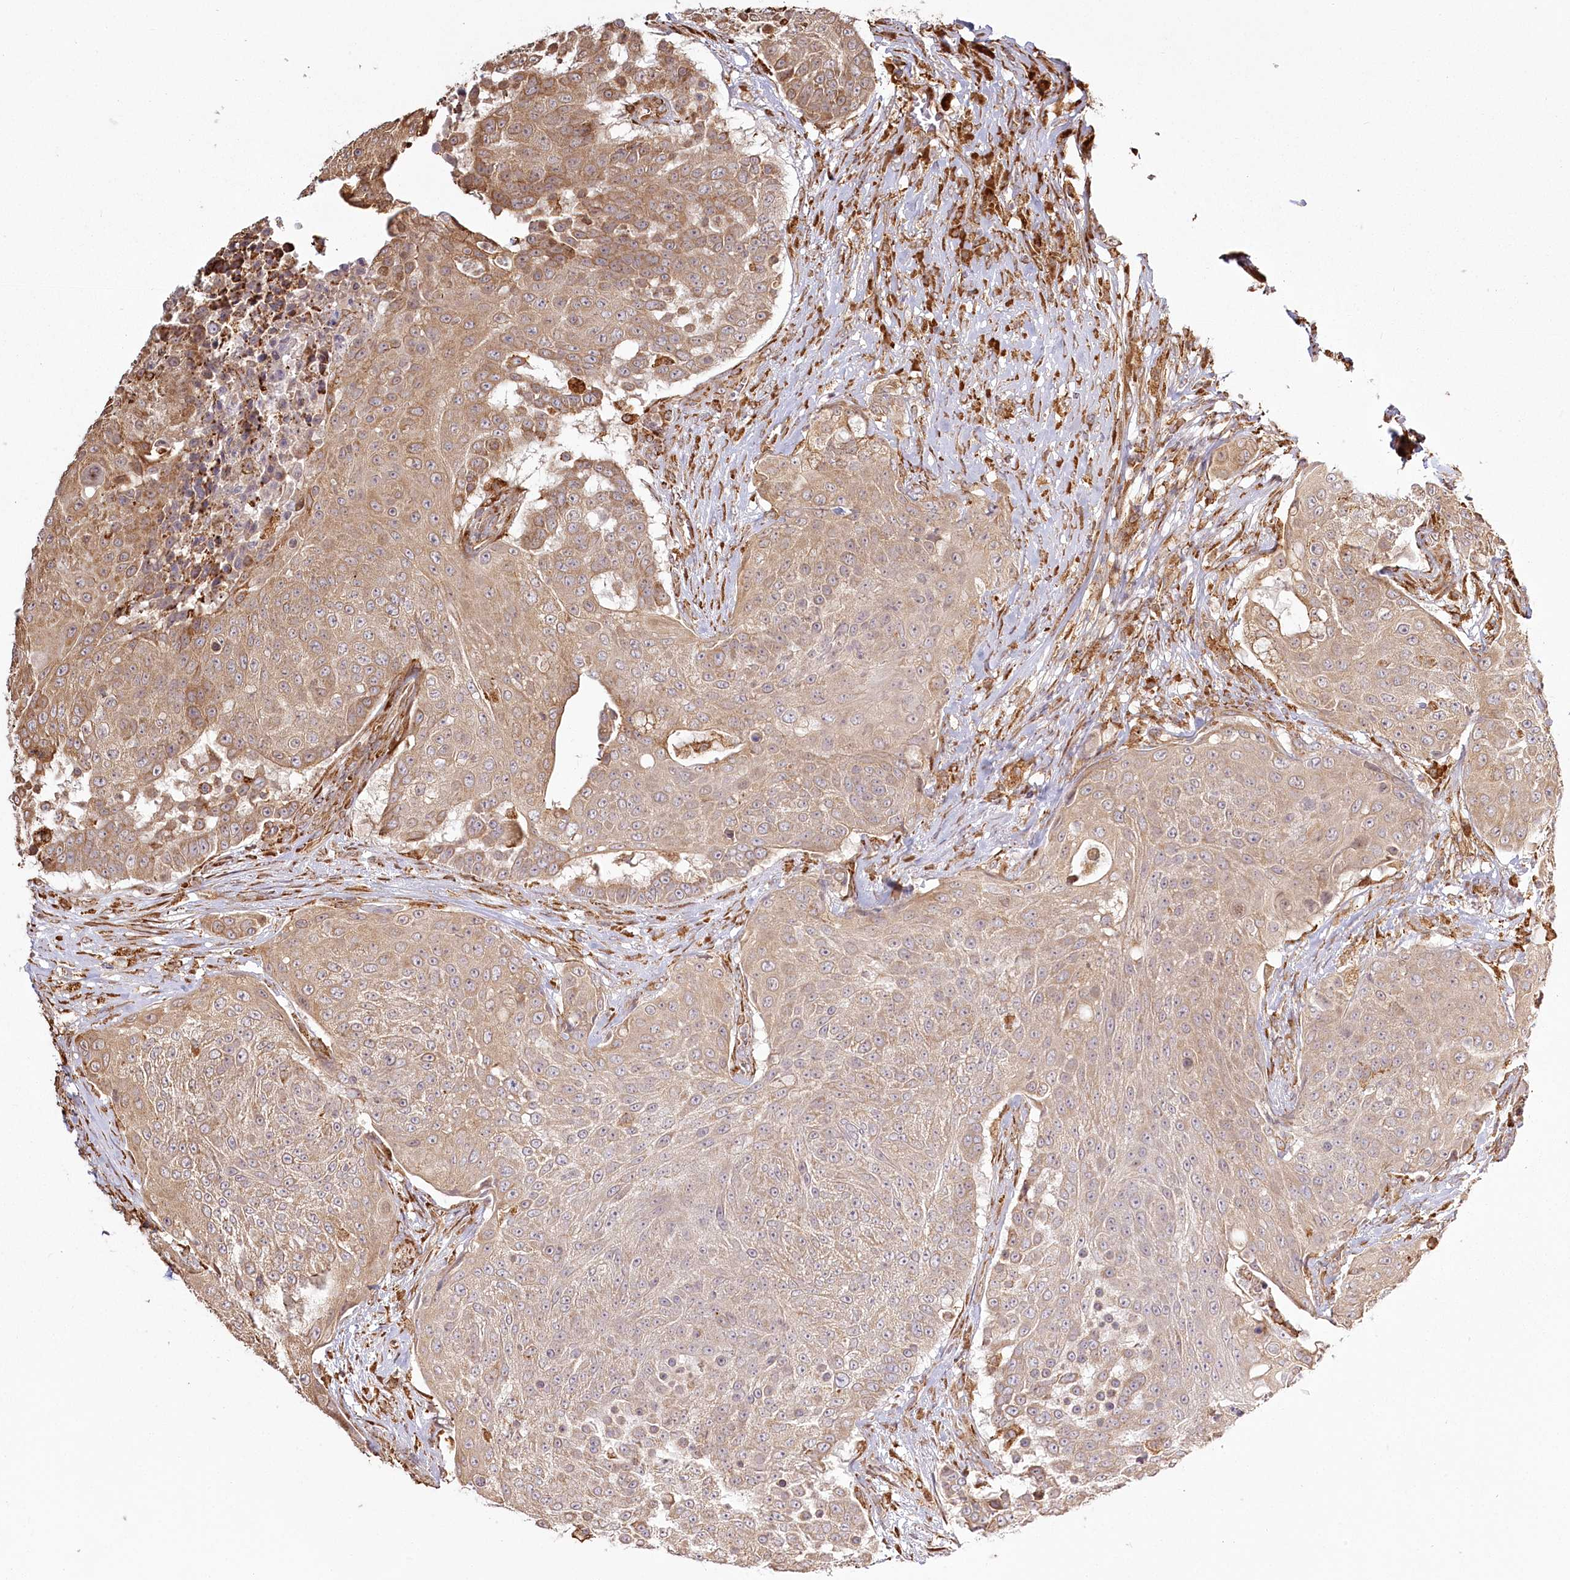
{"staining": {"intensity": "weak", "quantity": ">75%", "location": "cytoplasmic/membranous"}, "tissue": "urothelial cancer", "cell_type": "Tumor cells", "image_type": "cancer", "snomed": [{"axis": "morphology", "description": "Urothelial carcinoma, High grade"}, {"axis": "topography", "description": "Urinary bladder"}], "caption": "This is a histology image of immunohistochemistry (IHC) staining of high-grade urothelial carcinoma, which shows weak positivity in the cytoplasmic/membranous of tumor cells.", "gene": "FAM13A", "patient": {"sex": "female", "age": 63}}